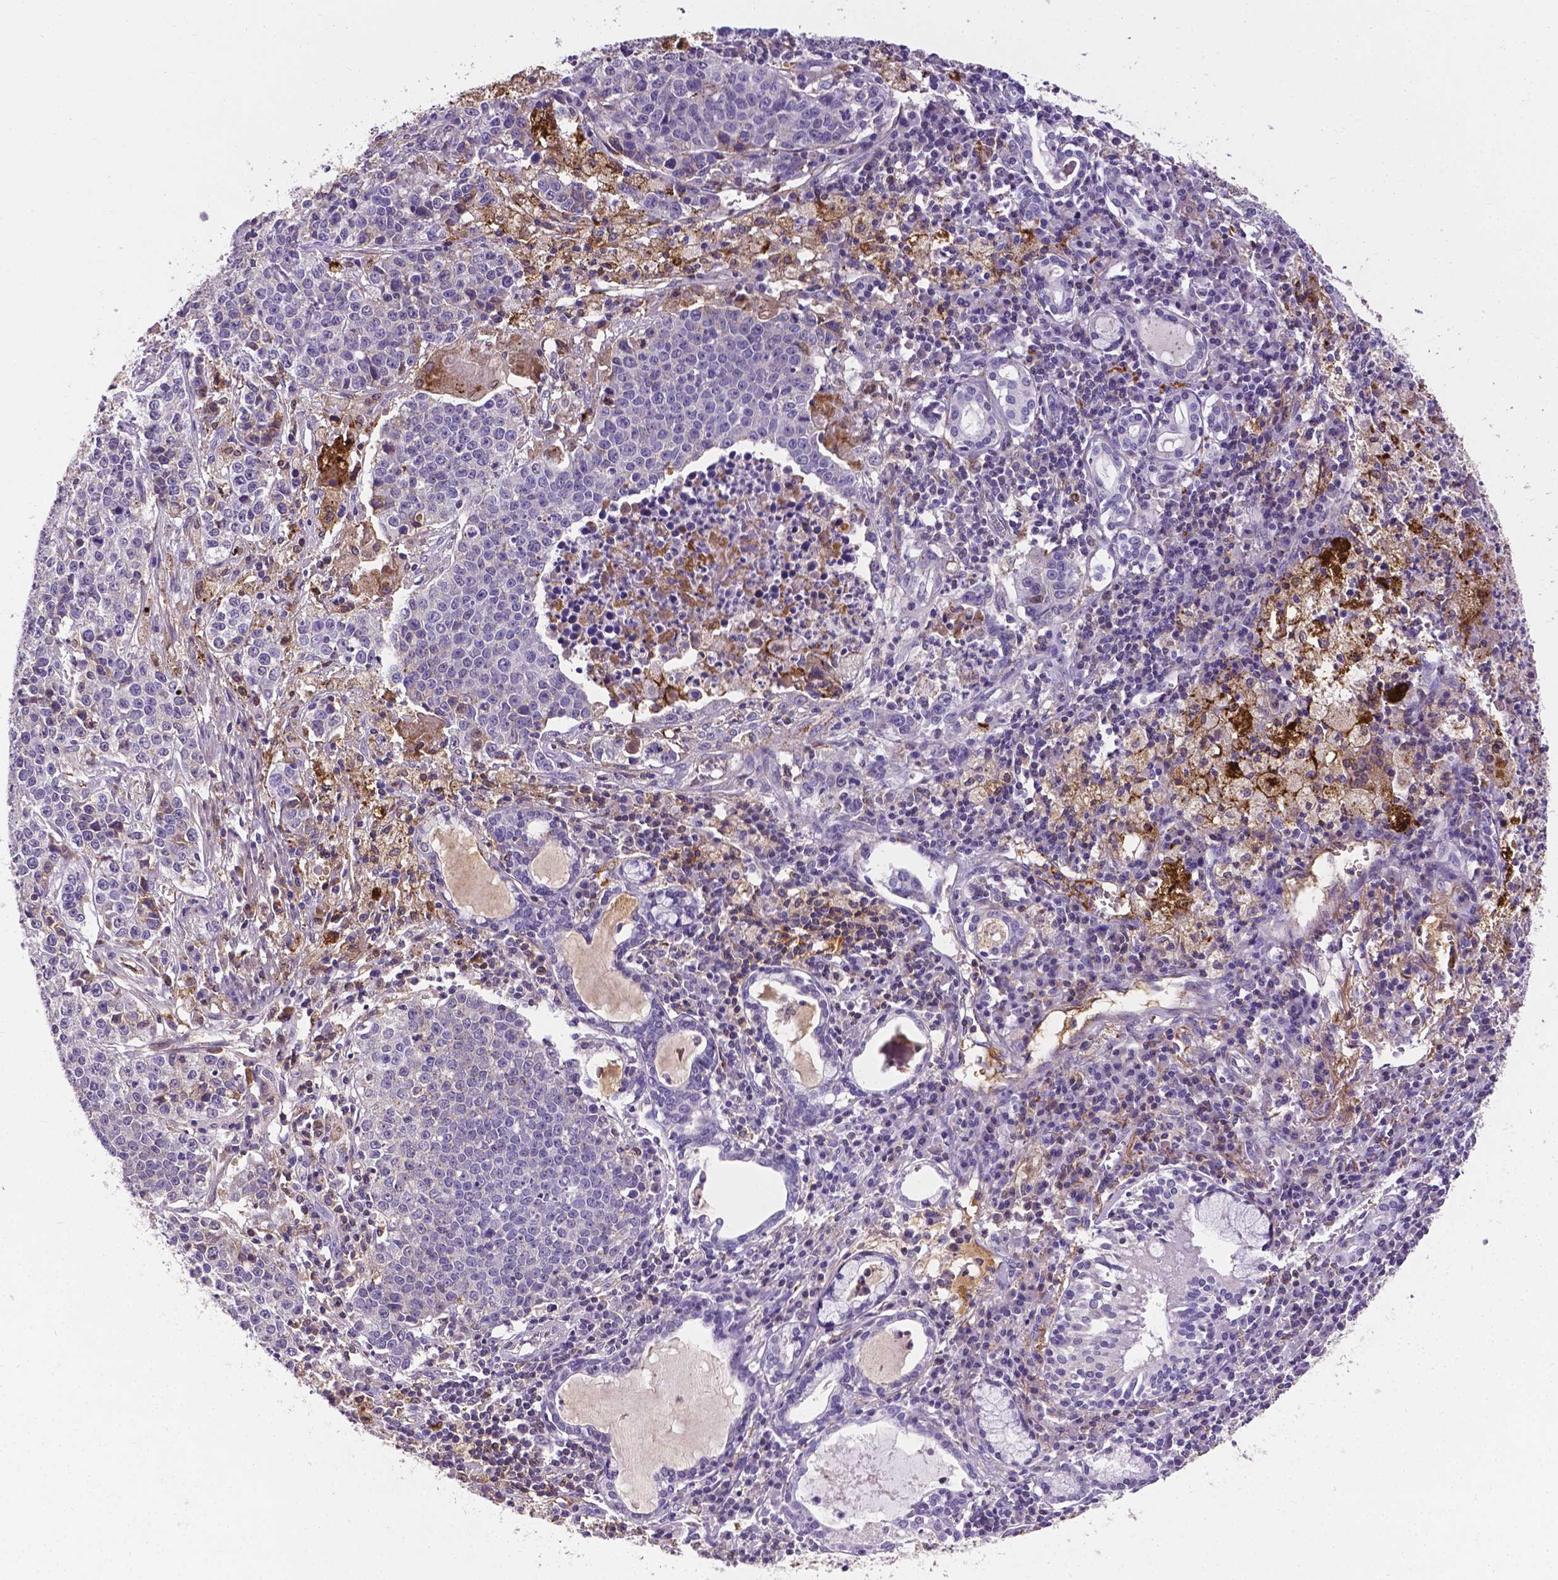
{"staining": {"intensity": "negative", "quantity": "none", "location": "none"}, "tissue": "lung cancer", "cell_type": "Tumor cells", "image_type": "cancer", "snomed": [{"axis": "morphology", "description": "Squamous cell carcinoma, NOS"}, {"axis": "morphology", "description": "Squamous cell carcinoma, metastatic, NOS"}, {"axis": "topography", "description": "Lung"}, {"axis": "topography", "description": "Pleura, NOS"}], "caption": "Immunohistochemistry (IHC) photomicrograph of human lung cancer (squamous cell carcinoma) stained for a protein (brown), which demonstrates no positivity in tumor cells.", "gene": "APOE", "patient": {"sex": "male", "age": 72}}